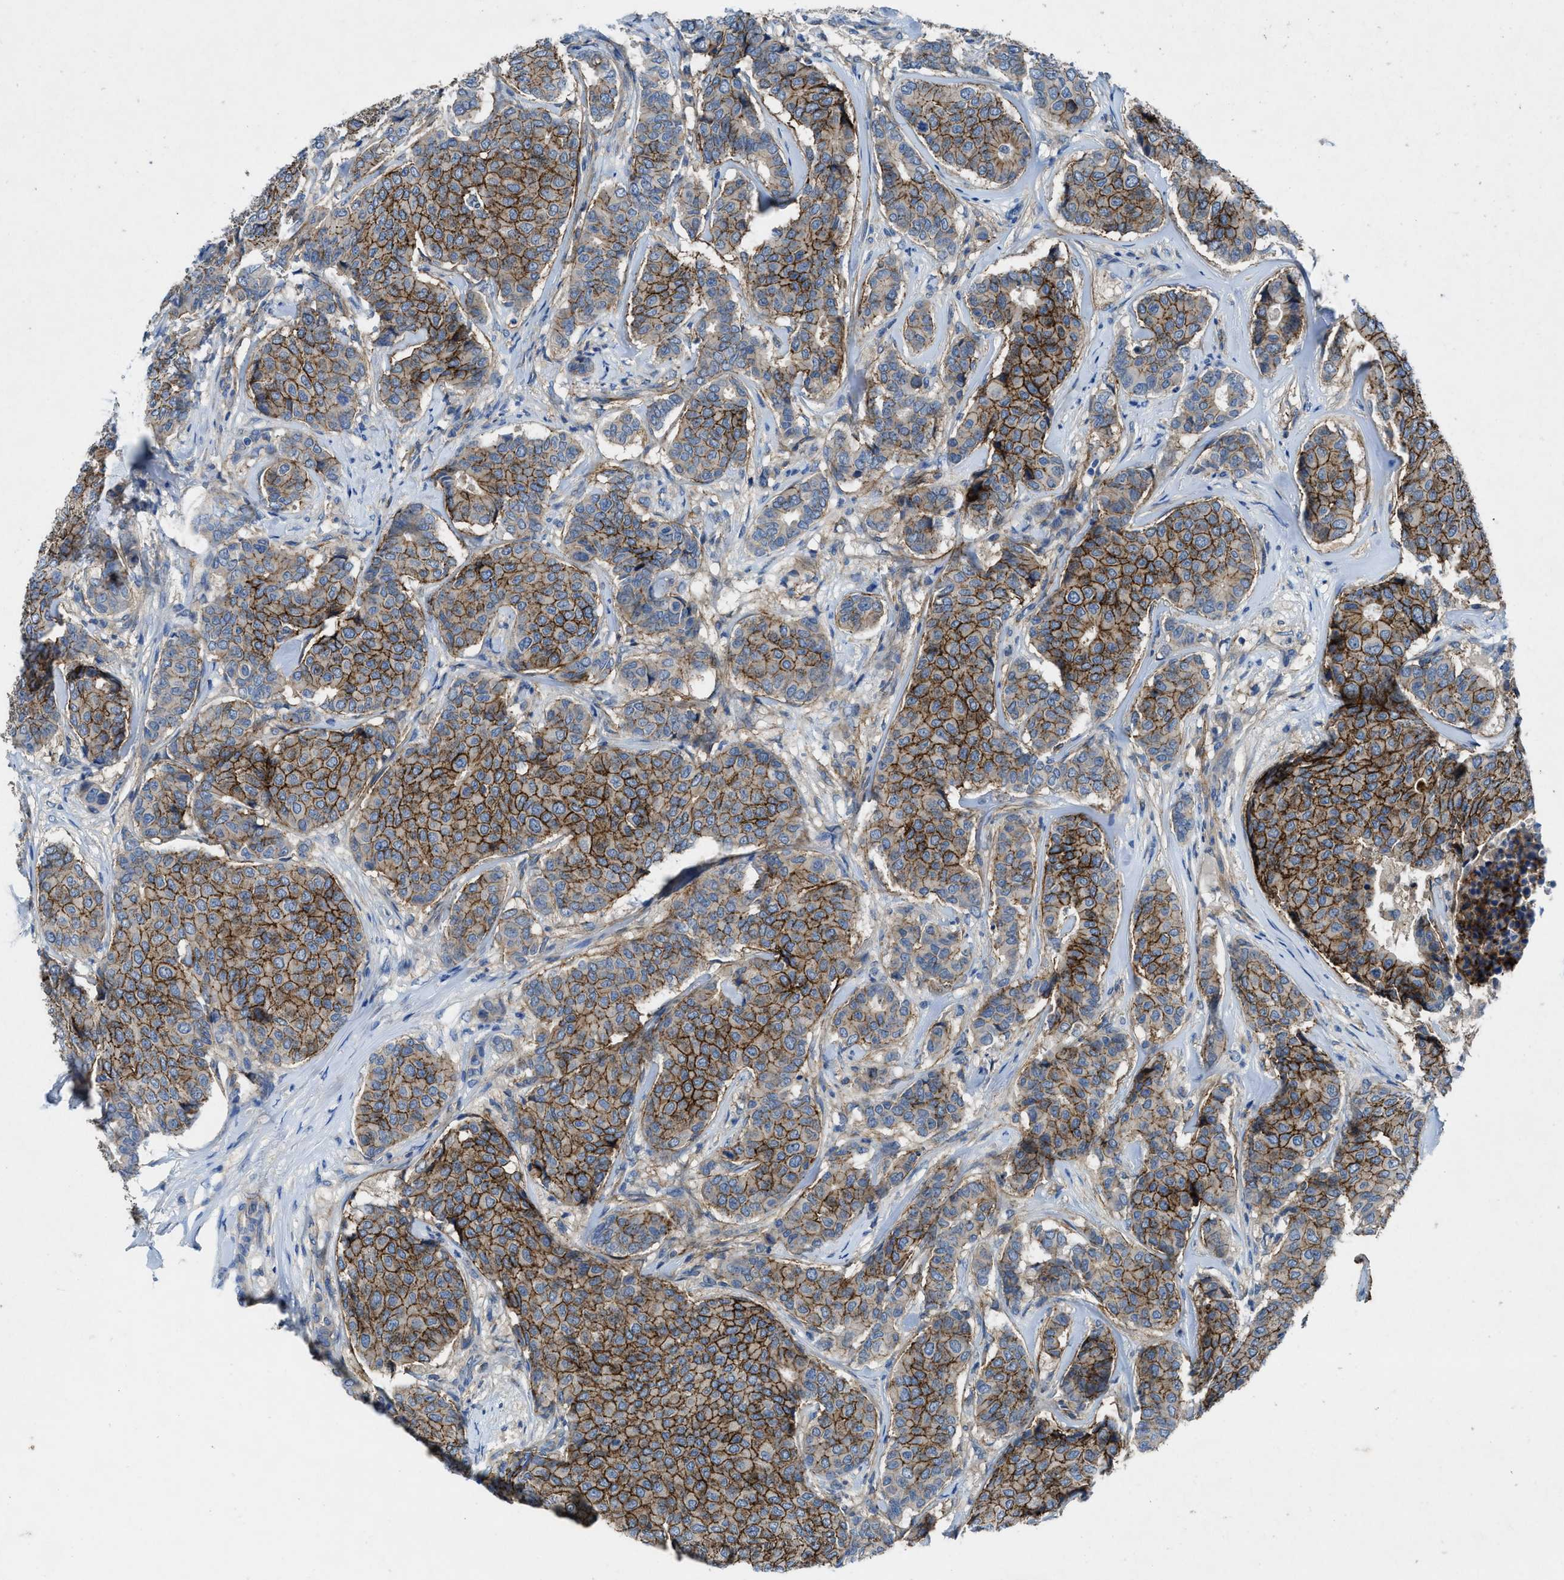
{"staining": {"intensity": "moderate", "quantity": ">75%", "location": "cytoplasmic/membranous"}, "tissue": "breast cancer", "cell_type": "Tumor cells", "image_type": "cancer", "snomed": [{"axis": "morphology", "description": "Duct carcinoma"}, {"axis": "topography", "description": "Breast"}], "caption": "Protein analysis of breast cancer (invasive ductal carcinoma) tissue exhibits moderate cytoplasmic/membranous positivity in approximately >75% of tumor cells.", "gene": "PTGFRN", "patient": {"sex": "female", "age": 75}}